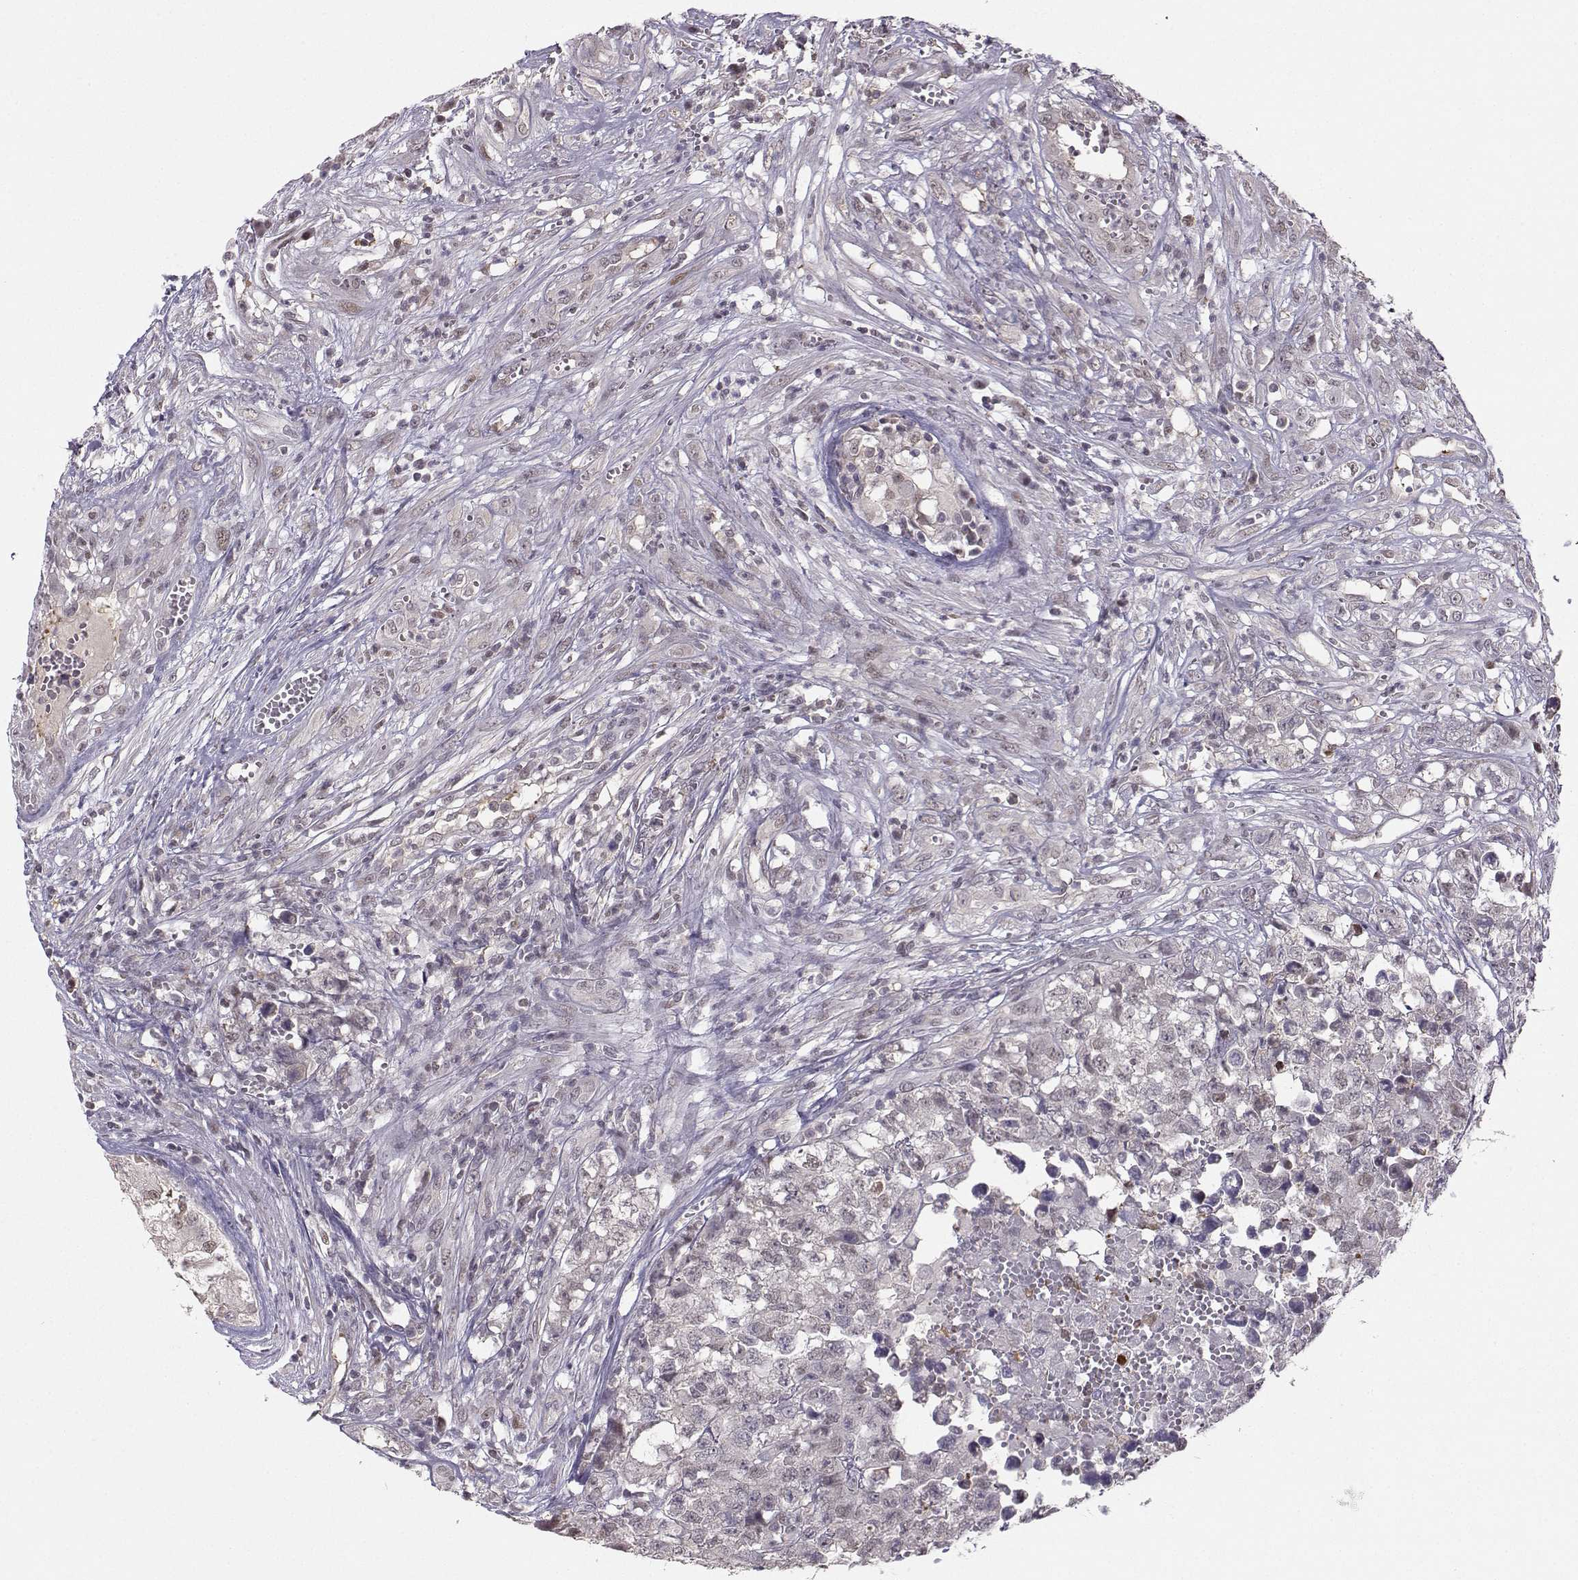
{"staining": {"intensity": "negative", "quantity": "none", "location": "none"}, "tissue": "testis cancer", "cell_type": "Tumor cells", "image_type": "cancer", "snomed": [{"axis": "morphology", "description": "Seminoma, NOS"}, {"axis": "morphology", "description": "Carcinoma, Embryonal, NOS"}, {"axis": "topography", "description": "Testis"}], "caption": "This image is of testis cancer (seminoma) stained with IHC to label a protein in brown with the nuclei are counter-stained blue. There is no staining in tumor cells.", "gene": "PKP2", "patient": {"sex": "male", "age": 22}}